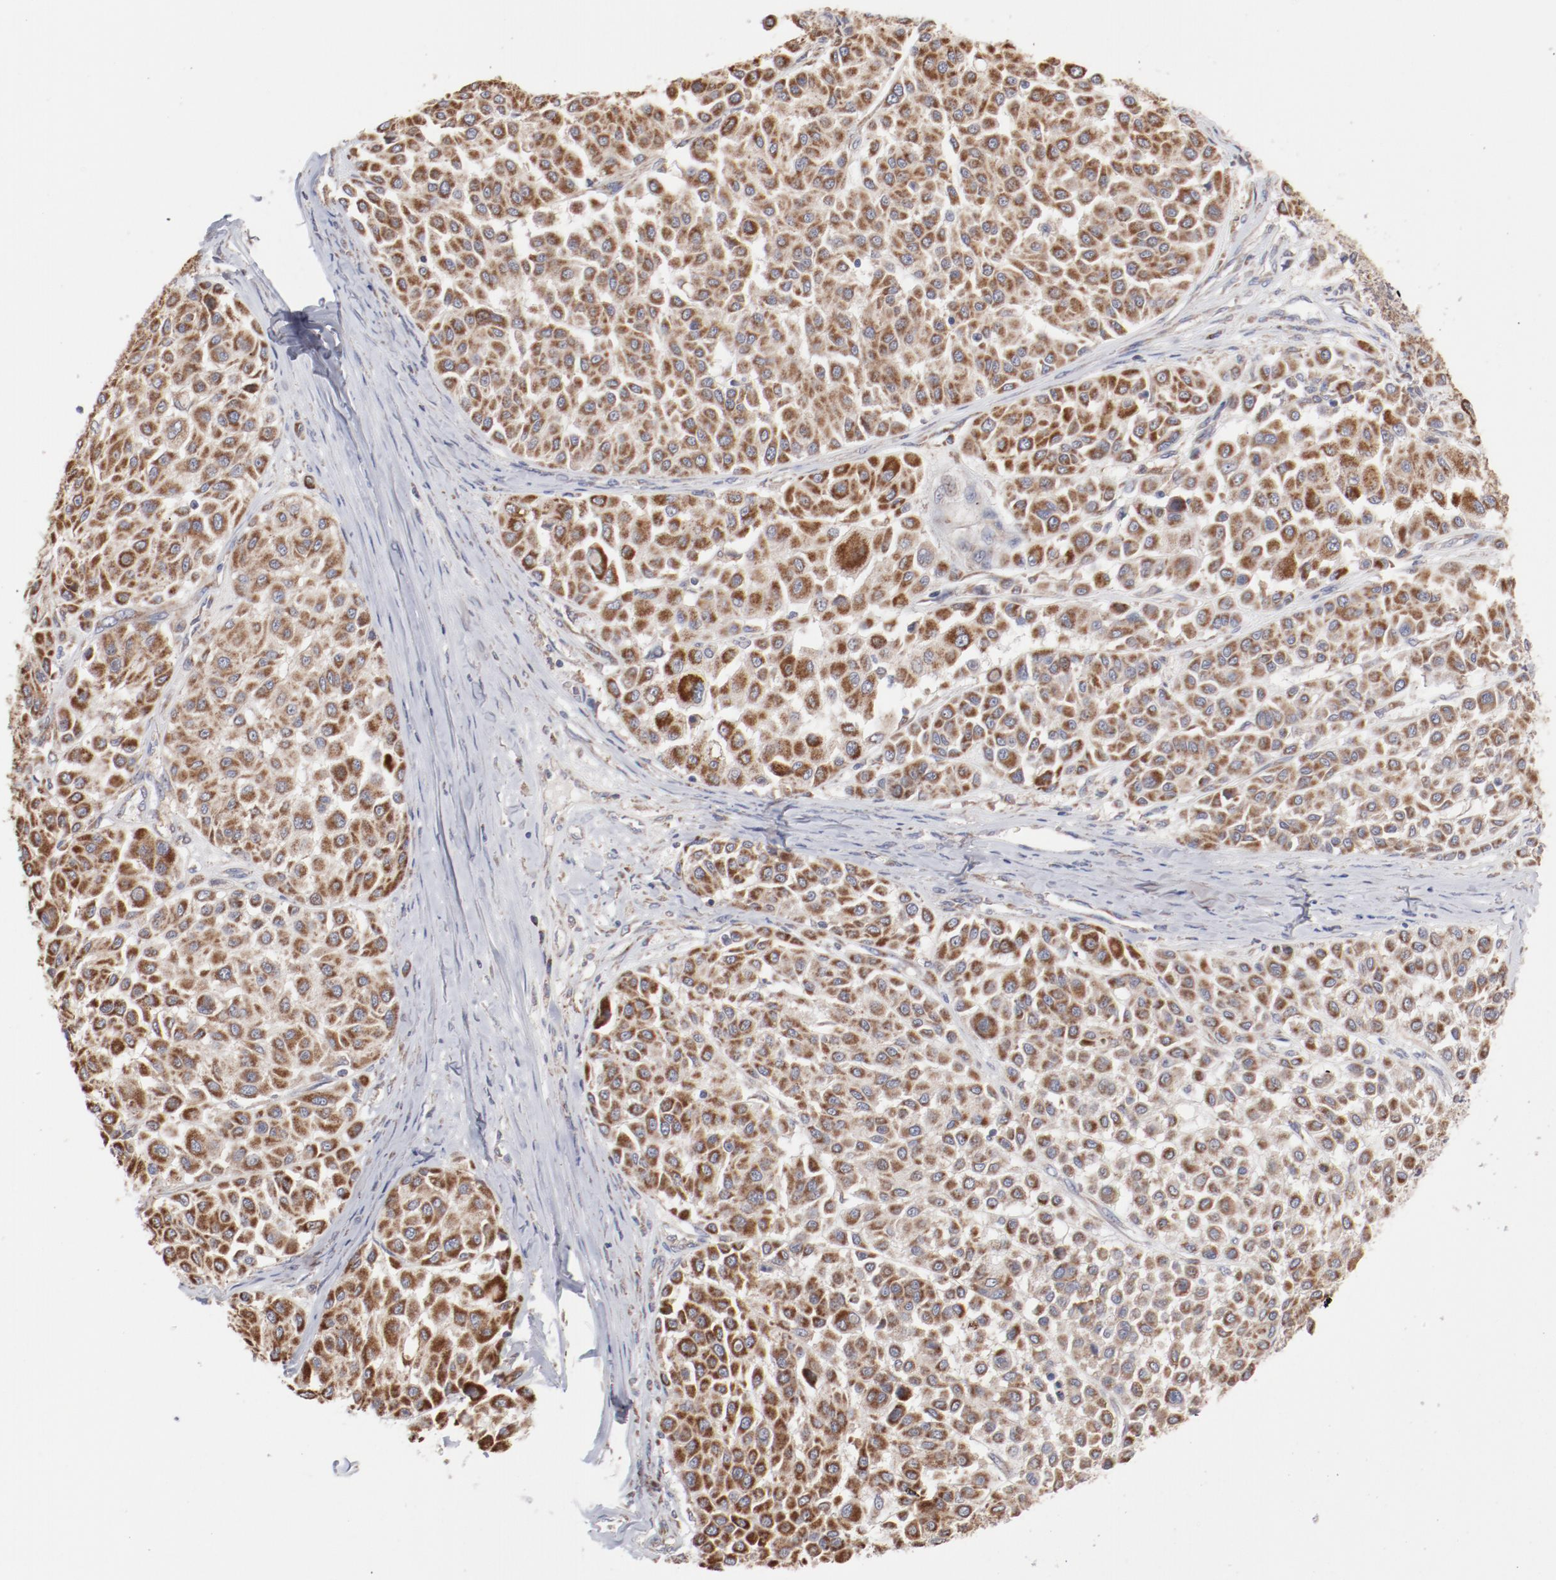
{"staining": {"intensity": "moderate", "quantity": ">75%", "location": "cytoplasmic/membranous"}, "tissue": "melanoma", "cell_type": "Tumor cells", "image_type": "cancer", "snomed": [{"axis": "morphology", "description": "Malignant melanoma, Metastatic site"}, {"axis": "topography", "description": "Soft tissue"}], "caption": "This is an image of immunohistochemistry (IHC) staining of melanoma, which shows moderate positivity in the cytoplasmic/membranous of tumor cells.", "gene": "PPFIBP2", "patient": {"sex": "male", "age": 41}}